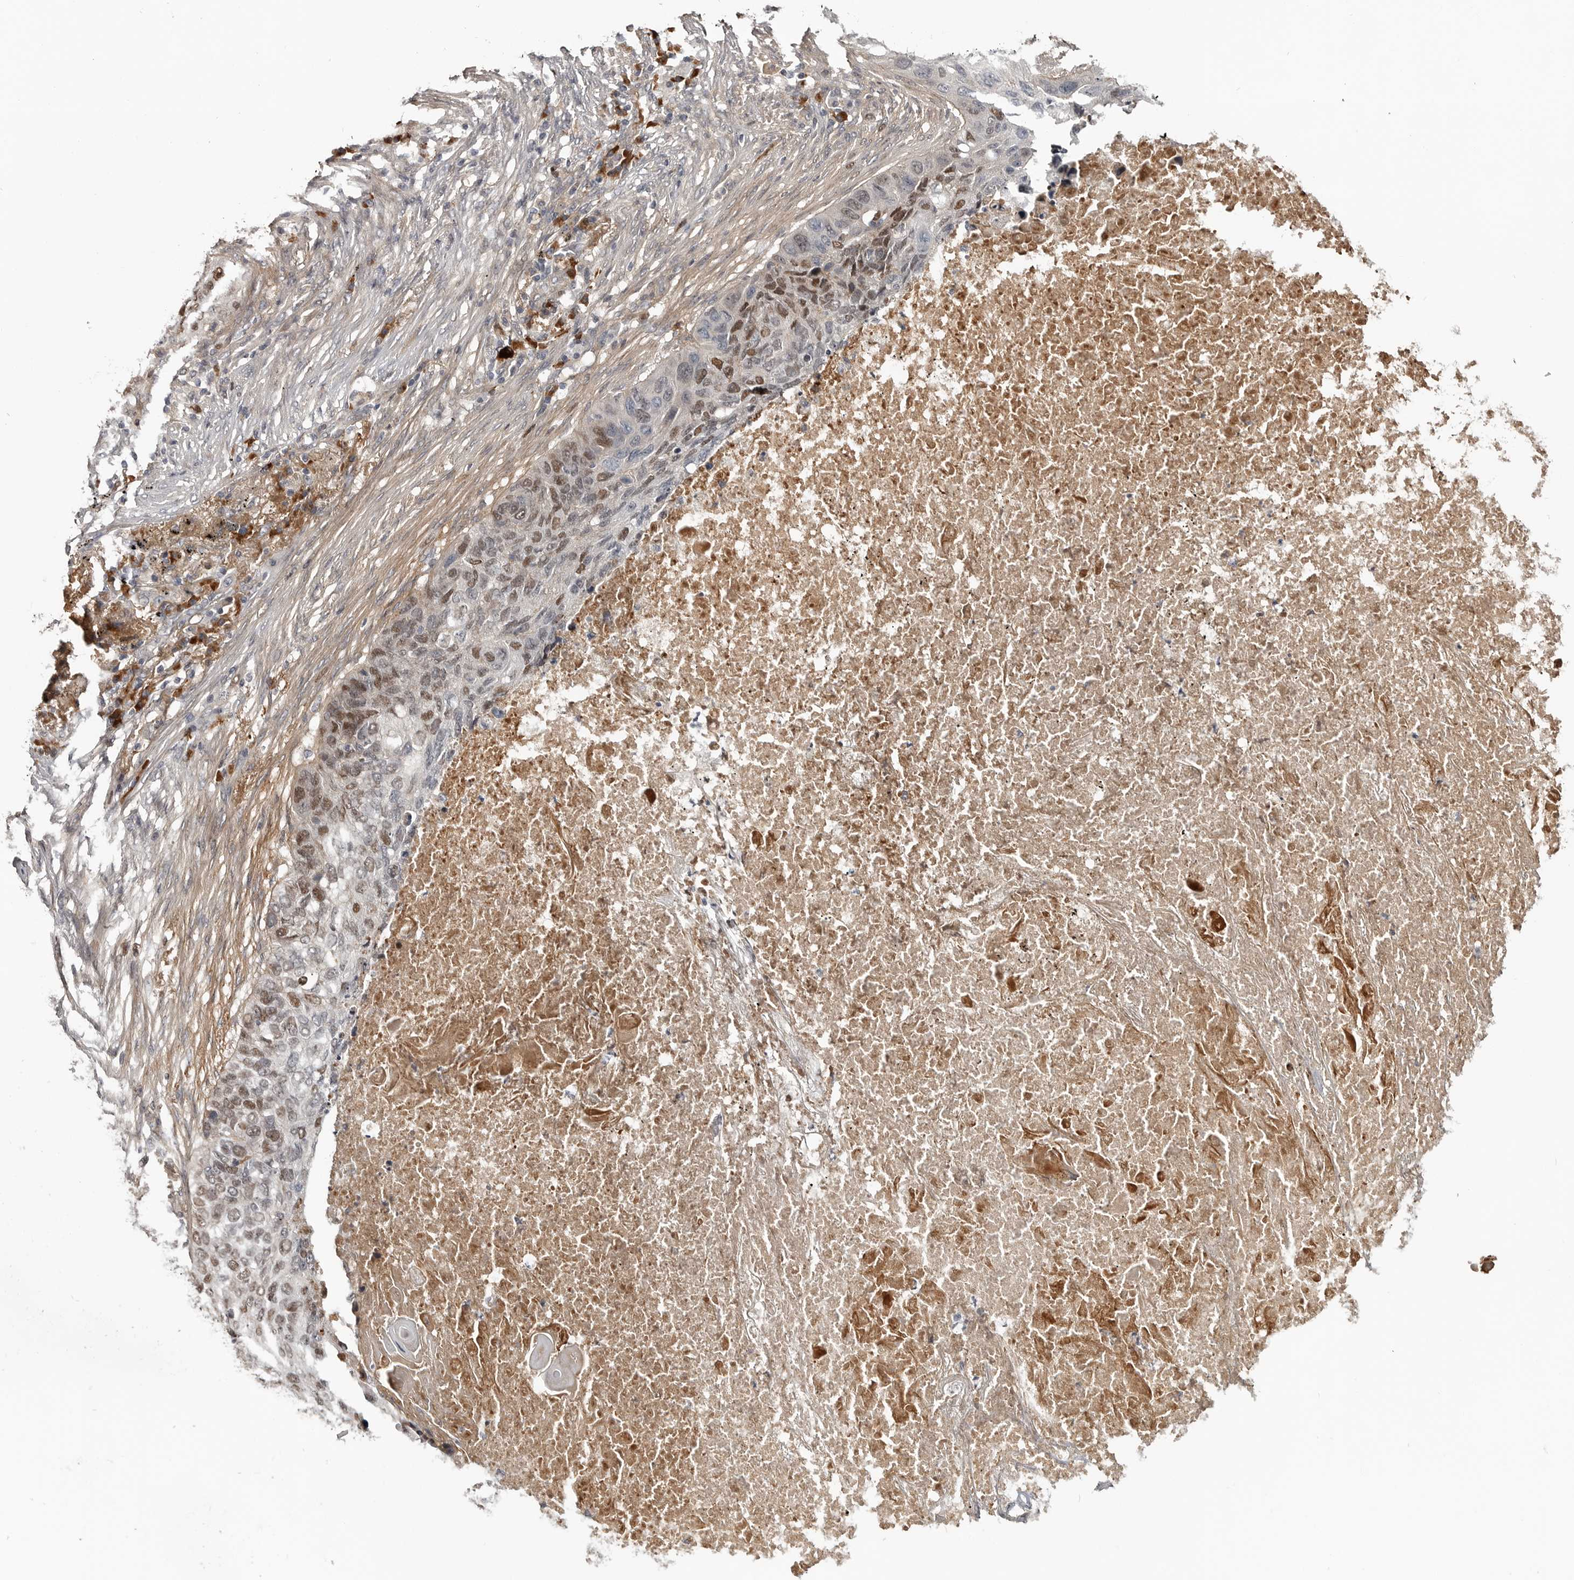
{"staining": {"intensity": "moderate", "quantity": "25%-75%", "location": "nuclear"}, "tissue": "lung cancer", "cell_type": "Tumor cells", "image_type": "cancer", "snomed": [{"axis": "morphology", "description": "Squamous cell carcinoma, NOS"}, {"axis": "topography", "description": "Lung"}], "caption": "Lung squamous cell carcinoma stained with immunohistochemistry shows moderate nuclear positivity in about 25%-75% of tumor cells.", "gene": "ZNF277", "patient": {"sex": "female", "age": 63}}